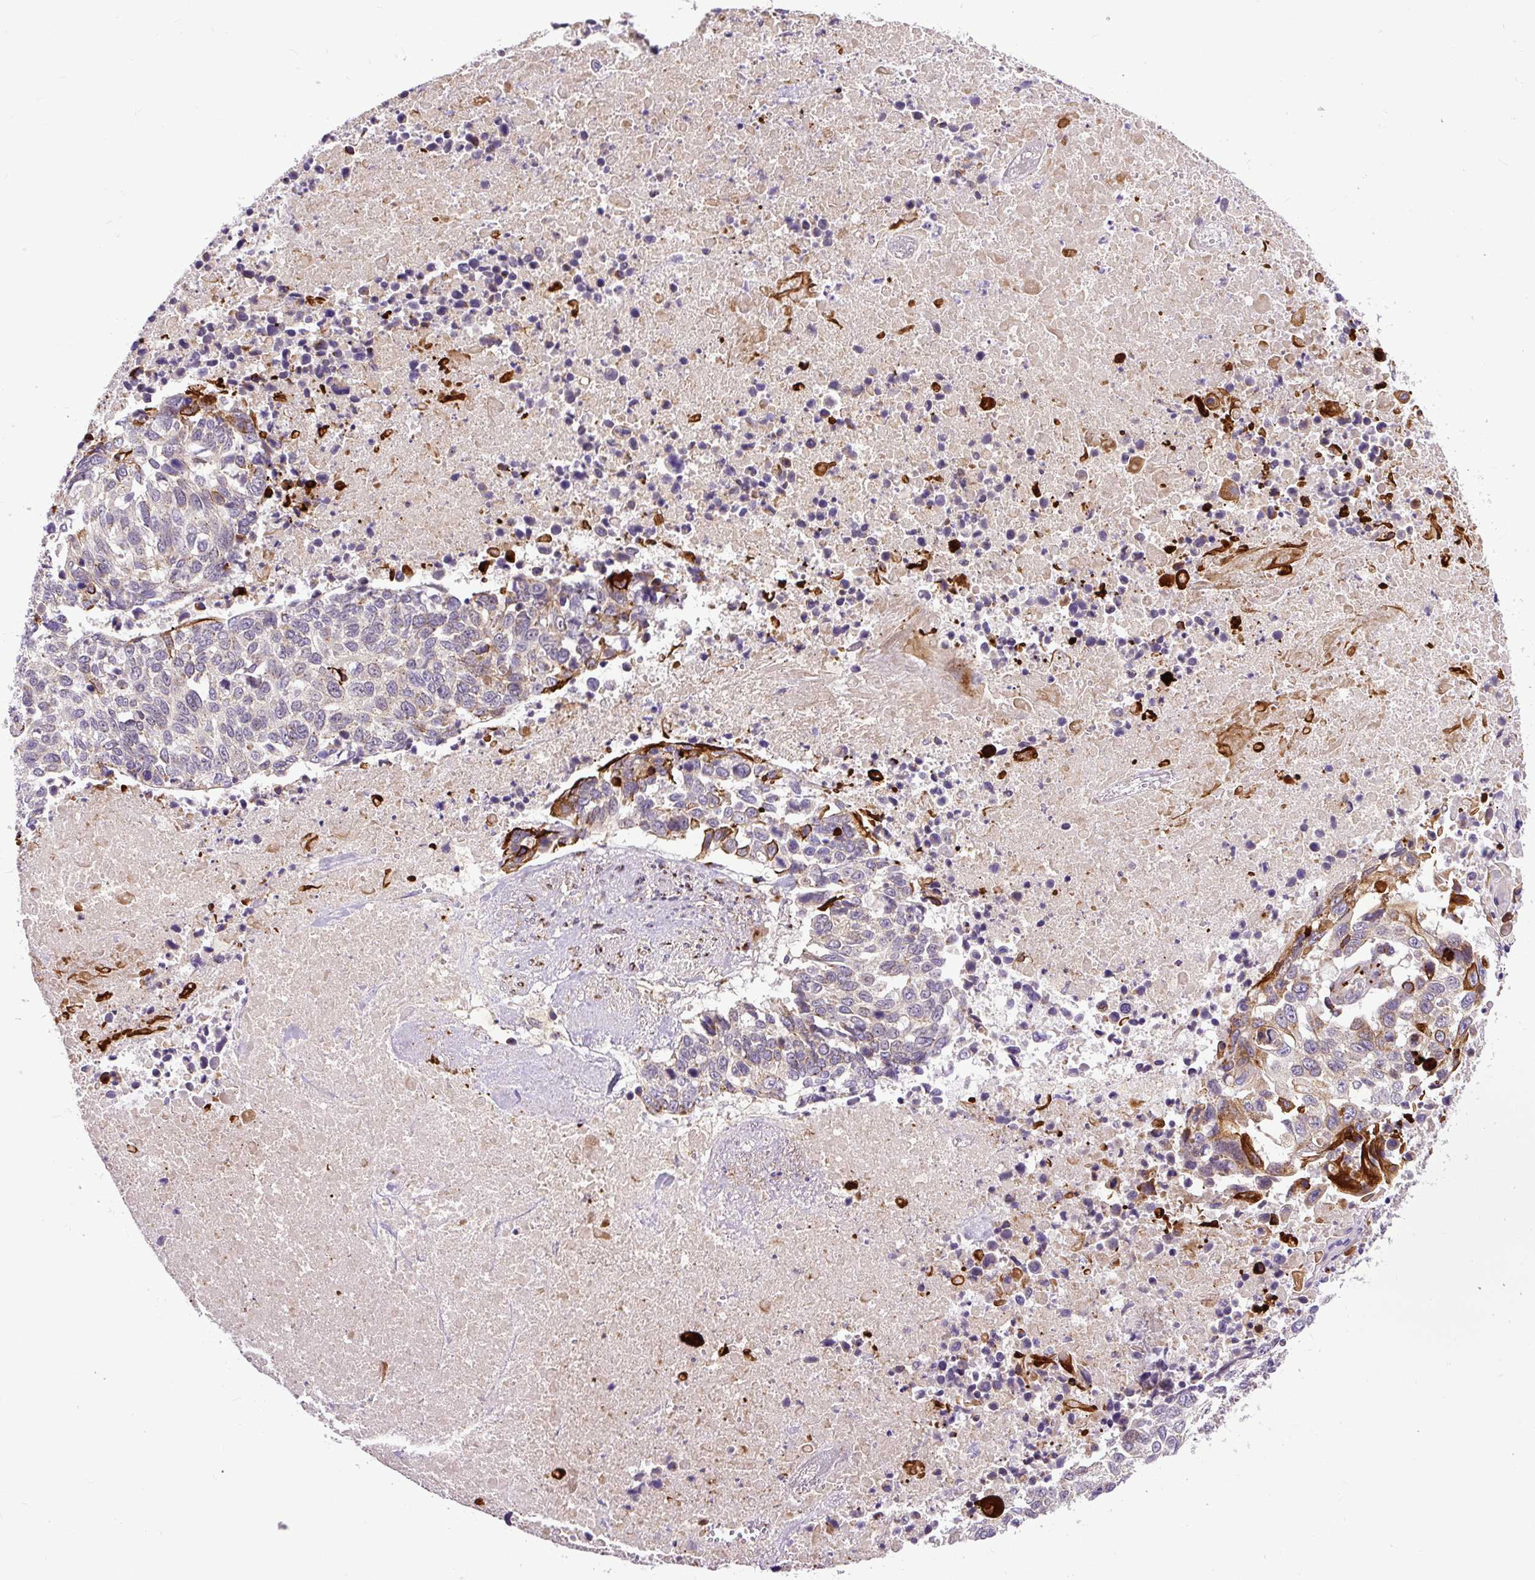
{"staining": {"intensity": "strong", "quantity": "<25%", "location": "cytoplasmic/membranous"}, "tissue": "lung cancer", "cell_type": "Tumor cells", "image_type": "cancer", "snomed": [{"axis": "morphology", "description": "Squamous cell carcinoma, NOS"}, {"axis": "topography", "description": "Lung"}], "caption": "This micrograph demonstrates IHC staining of human lung squamous cell carcinoma, with medium strong cytoplasmic/membranous staining in approximately <25% of tumor cells.", "gene": "MSMP", "patient": {"sex": "male", "age": 62}}